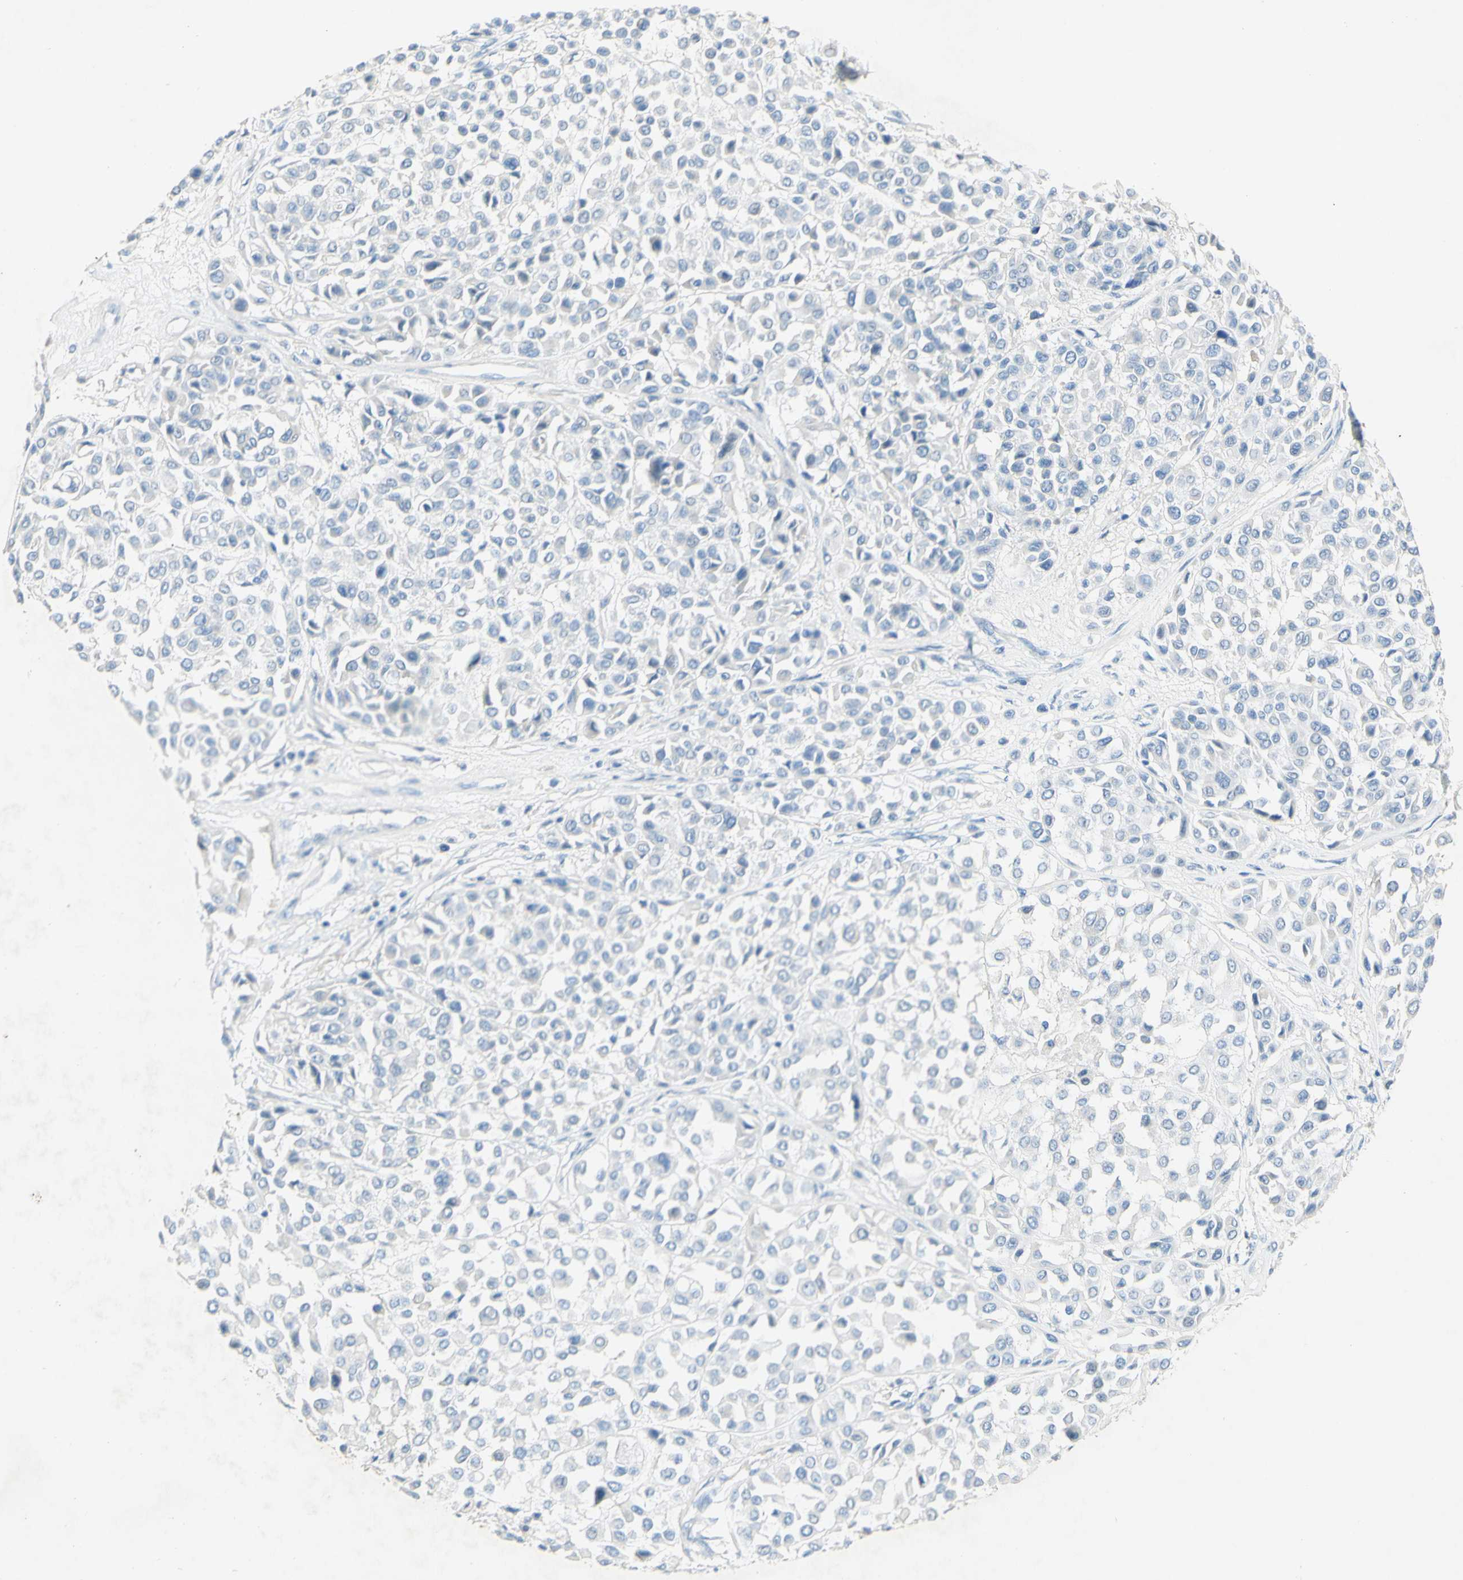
{"staining": {"intensity": "negative", "quantity": "none", "location": "none"}, "tissue": "melanoma", "cell_type": "Tumor cells", "image_type": "cancer", "snomed": [{"axis": "morphology", "description": "Malignant melanoma, Metastatic site"}, {"axis": "topography", "description": "Soft tissue"}], "caption": "A histopathology image of melanoma stained for a protein exhibits no brown staining in tumor cells.", "gene": "ACADL", "patient": {"sex": "male", "age": 41}}